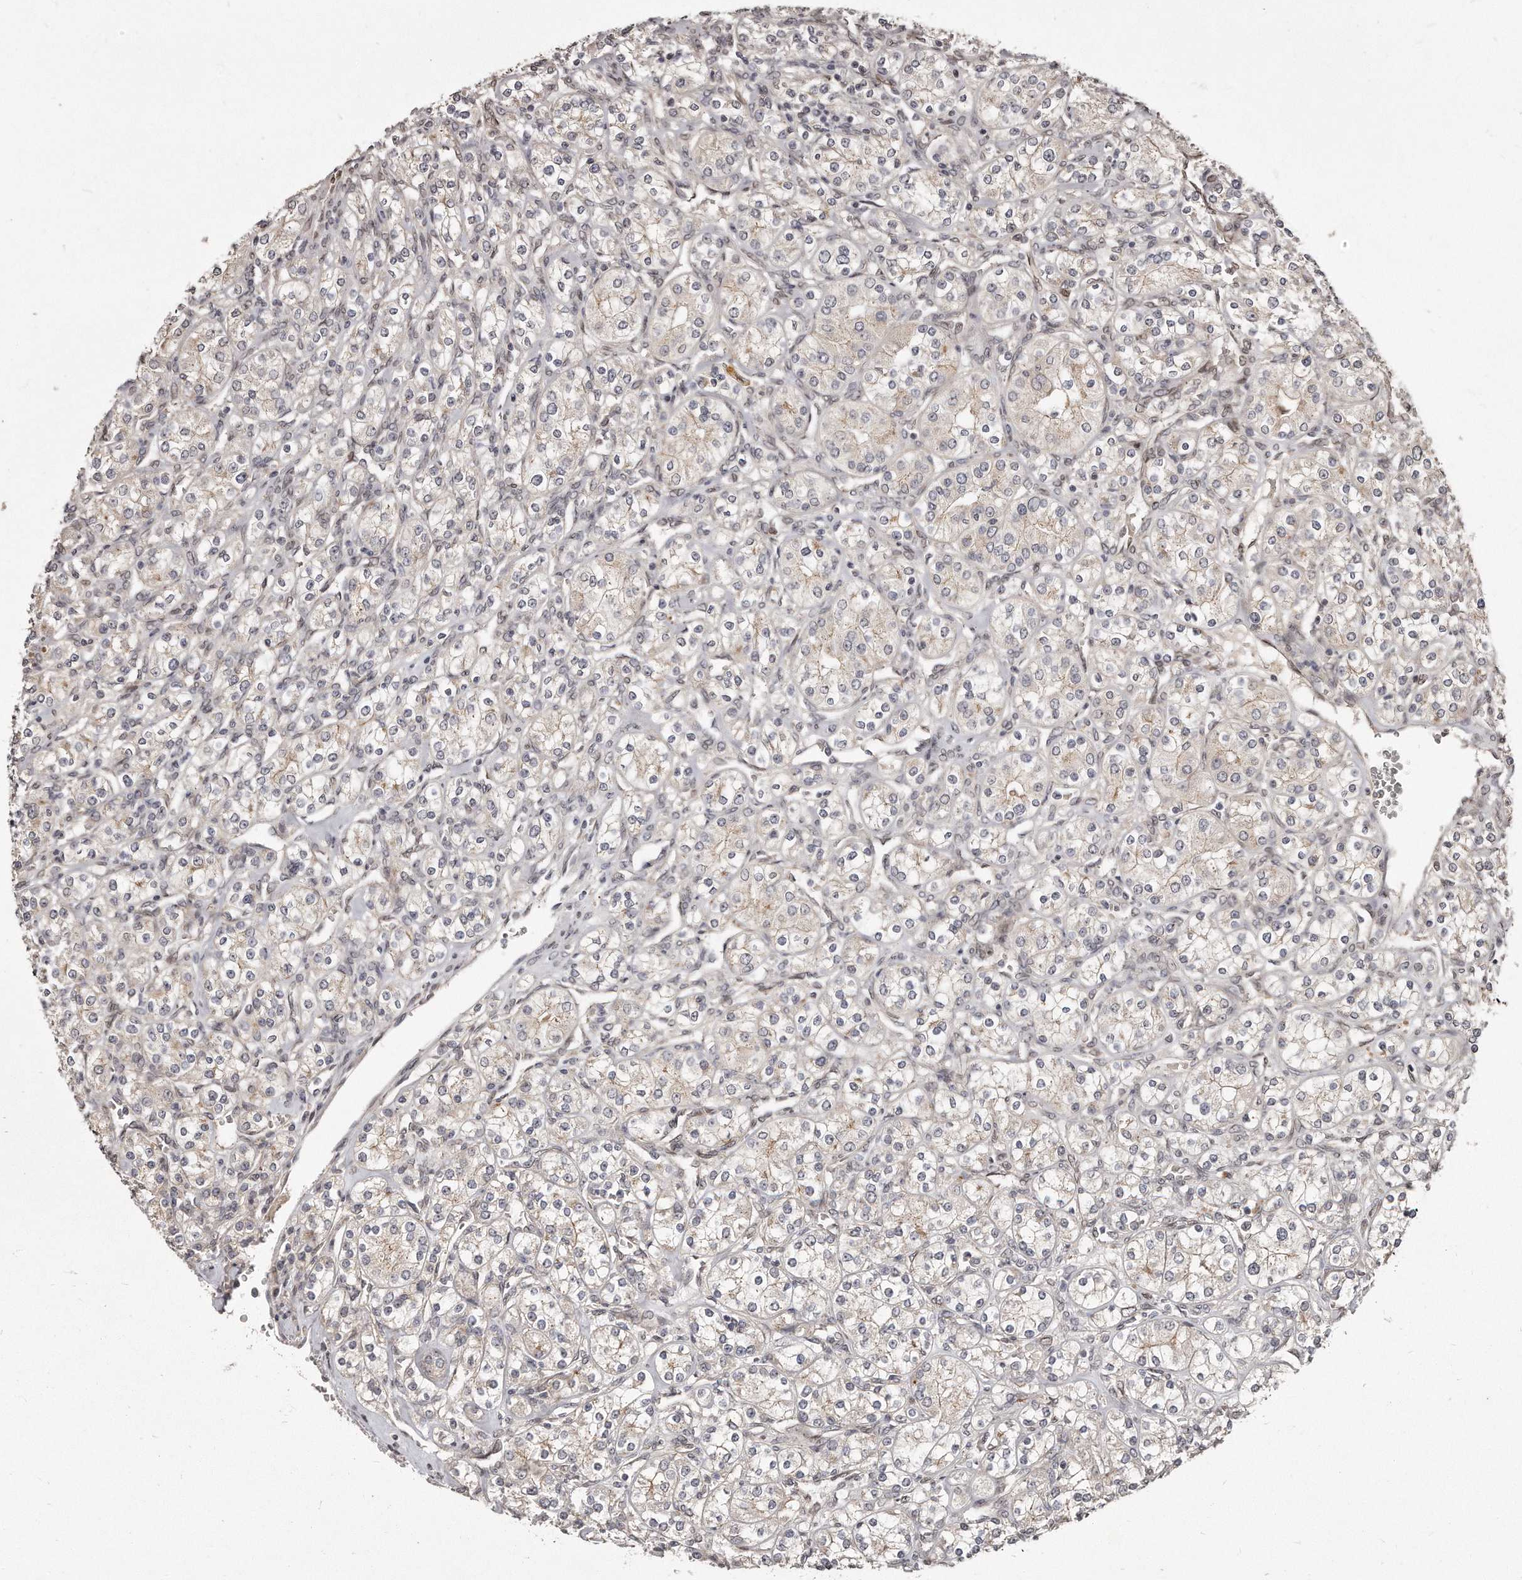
{"staining": {"intensity": "negative", "quantity": "none", "location": "none"}, "tissue": "renal cancer", "cell_type": "Tumor cells", "image_type": "cancer", "snomed": [{"axis": "morphology", "description": "Adenocarcinoma, NOS"}, {"axis": "topography", "description": "Kidney"}], "caption": "Renal cancer (adenocarcinoma) was stained to show a protein in brown. There is no significant staining in tumor cells.", "gene": "HASPIN", "patient": {"sex": "male", "age": 77}}